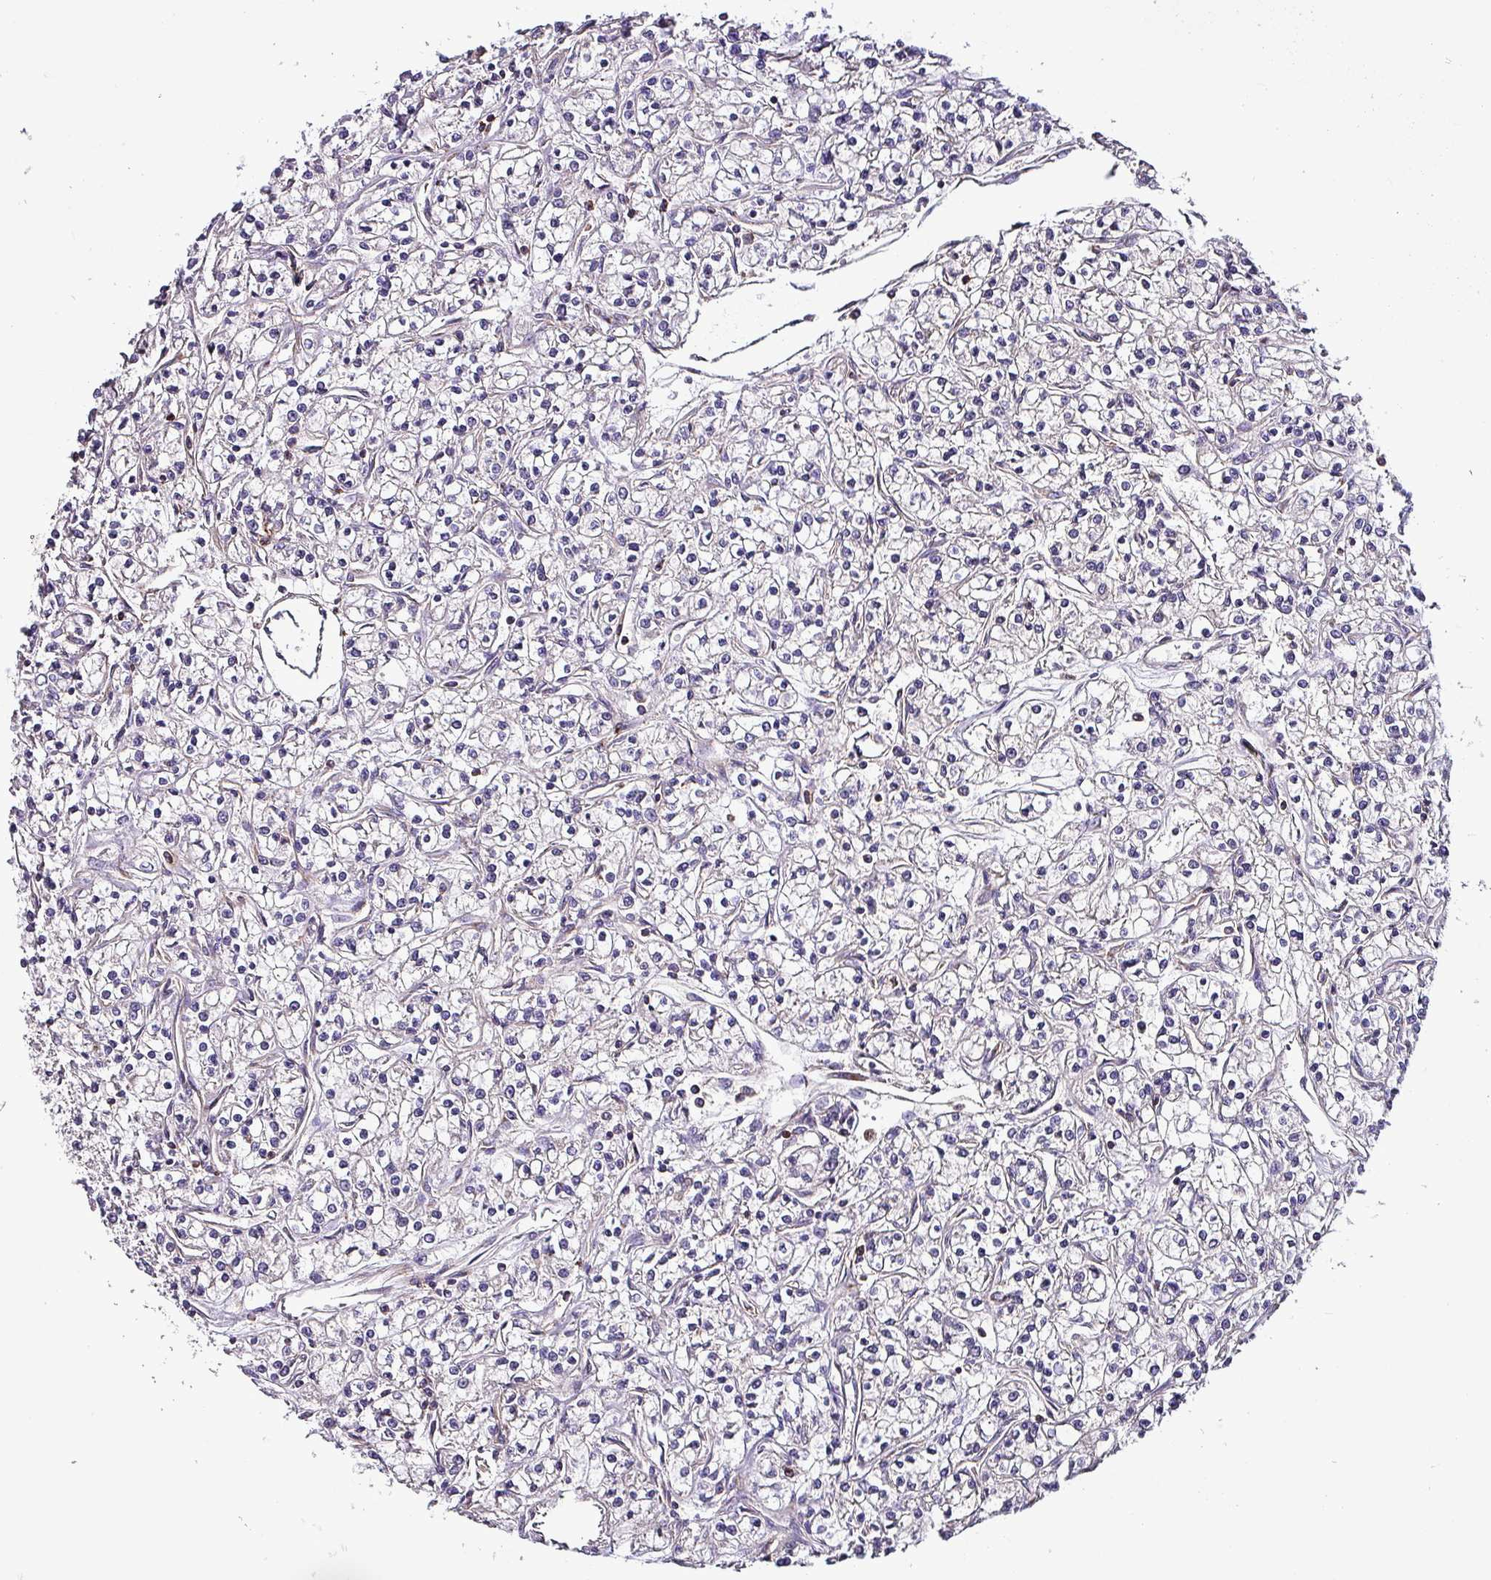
{"staining": {"intensity": "negative", "quantity": "none", "location": "none"}, "tissue": "renal cancer", "cell_type": "Tumor cells", "image_type": "cancer", "snomed": [{"axis": "morphology", "description": "Adenocarcinoma, NOS"}, {"axis": "topography", "description": "Kidney"}], "caption": "Tumor cells are negative for brown protein staining in adenocarcinoma (renal).", "gene": "VAMP4", "patient": {"sex": "female", "age": 59}}